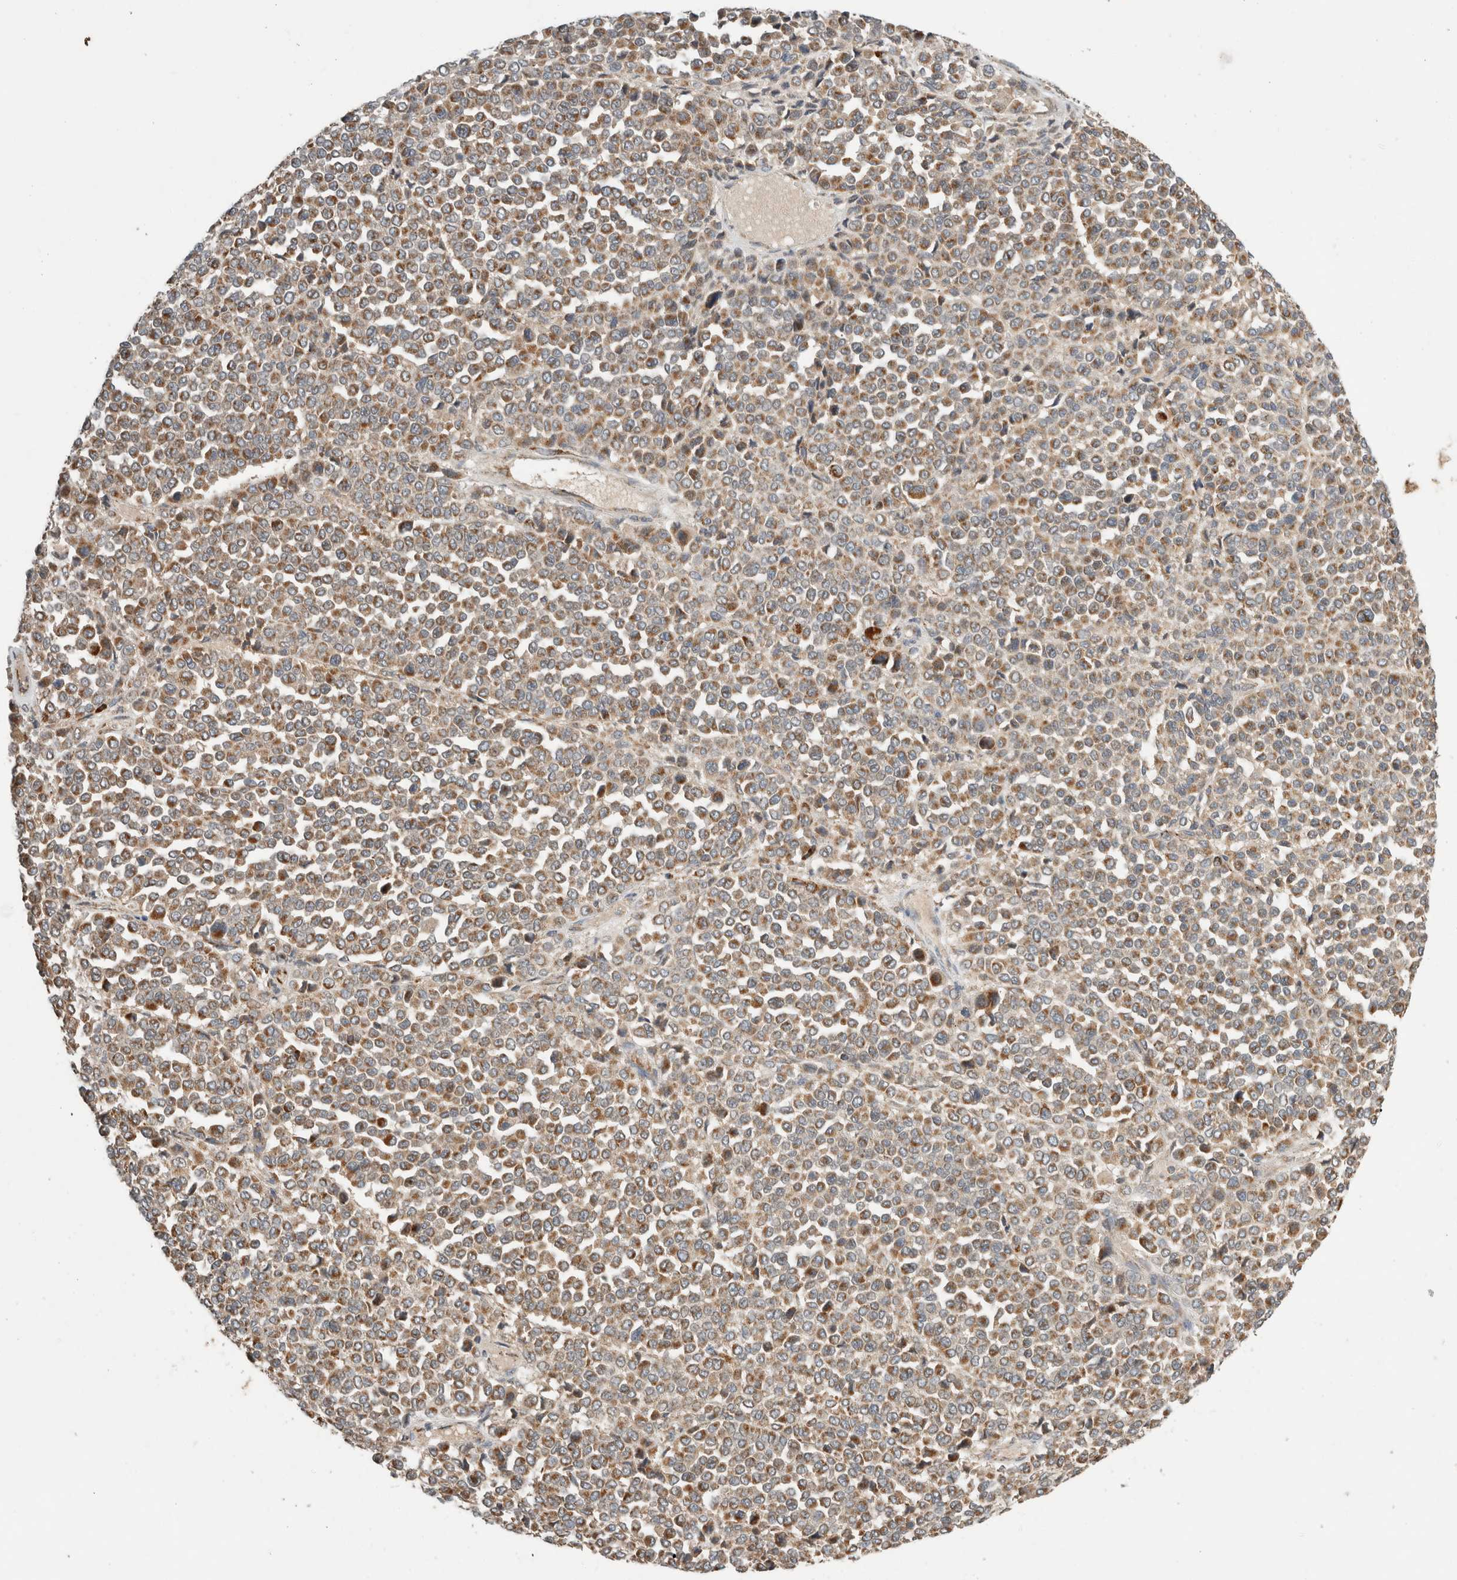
{"staining": {"intensity": "moderate", "quantity": ">75%", "location": "cytoplasmic/membranous"}, "tissue": "melanoma", "cell_type": "Tumor cells", "image_type": "cancer", "snomed": [{"axis": "morphology", "description": "Malignant melanoma, Metastatic site"}, {"axis": "topography", "description": "Pancreas"}], "caption": "A micrograph of melanoma stained for a protein reveals moderate cytoplasmic/membranous brown staining in tumor cells.", "gene": "AMPD1", "patient": {"sex": "female", "age": 30}}